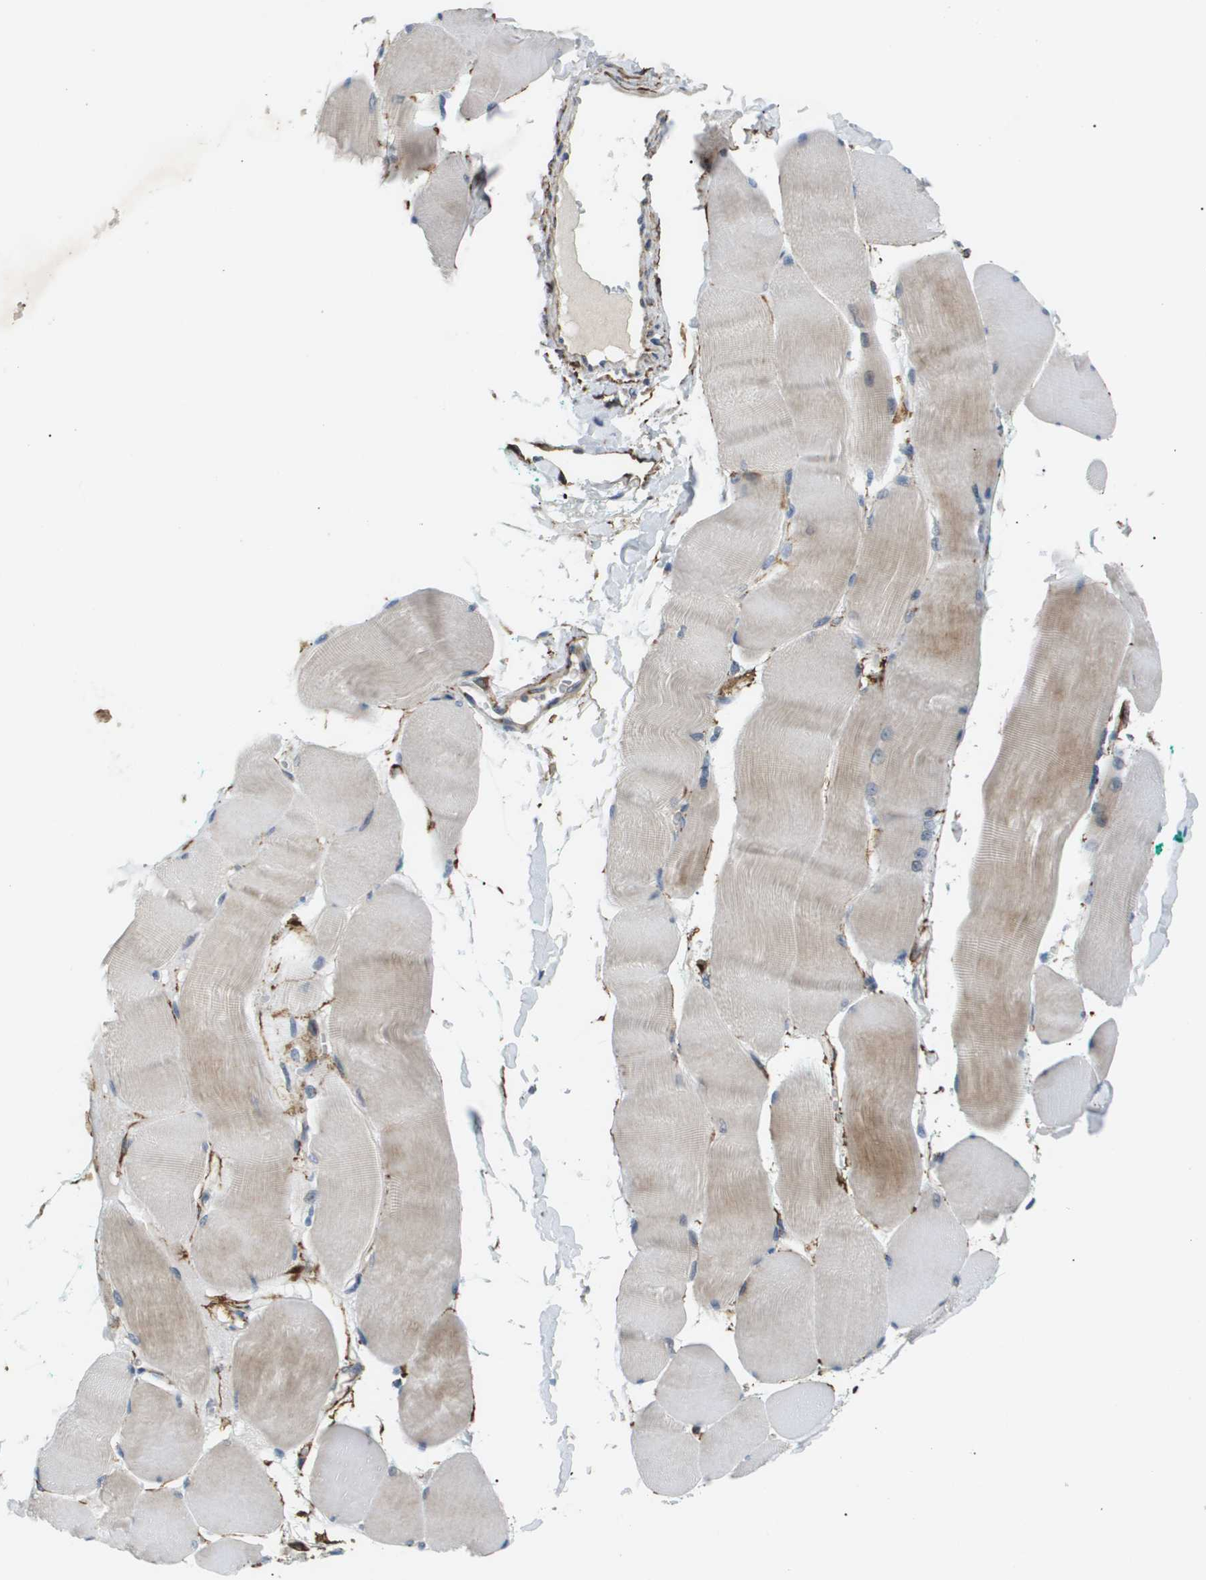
{"staining": {"intensity": "moderate", "quantity": "<25%", "location": "cytoplasmic/membranous"}, "tissue": "skeletal muscle", "cell_type": "Myocytes", "image_type": "normal", "snomed": [{"axis": "morphology", "description": "Normal tissue, NOS"}, {"axis": "morphology", "description": "Squamous cell carcinoma, NOS"}, {"axis": "topography", "description": "Skeletal muscle"}], "caption": "IHC of normal skeletal muscle reveals low levels of moderate cytoplasmic/membranous expression in about <25% of myocytes. (IHC, brightfield microscopy, high magnification).", "gene": "OTUD5", "patient": {"sex": "male", "age": 51}}